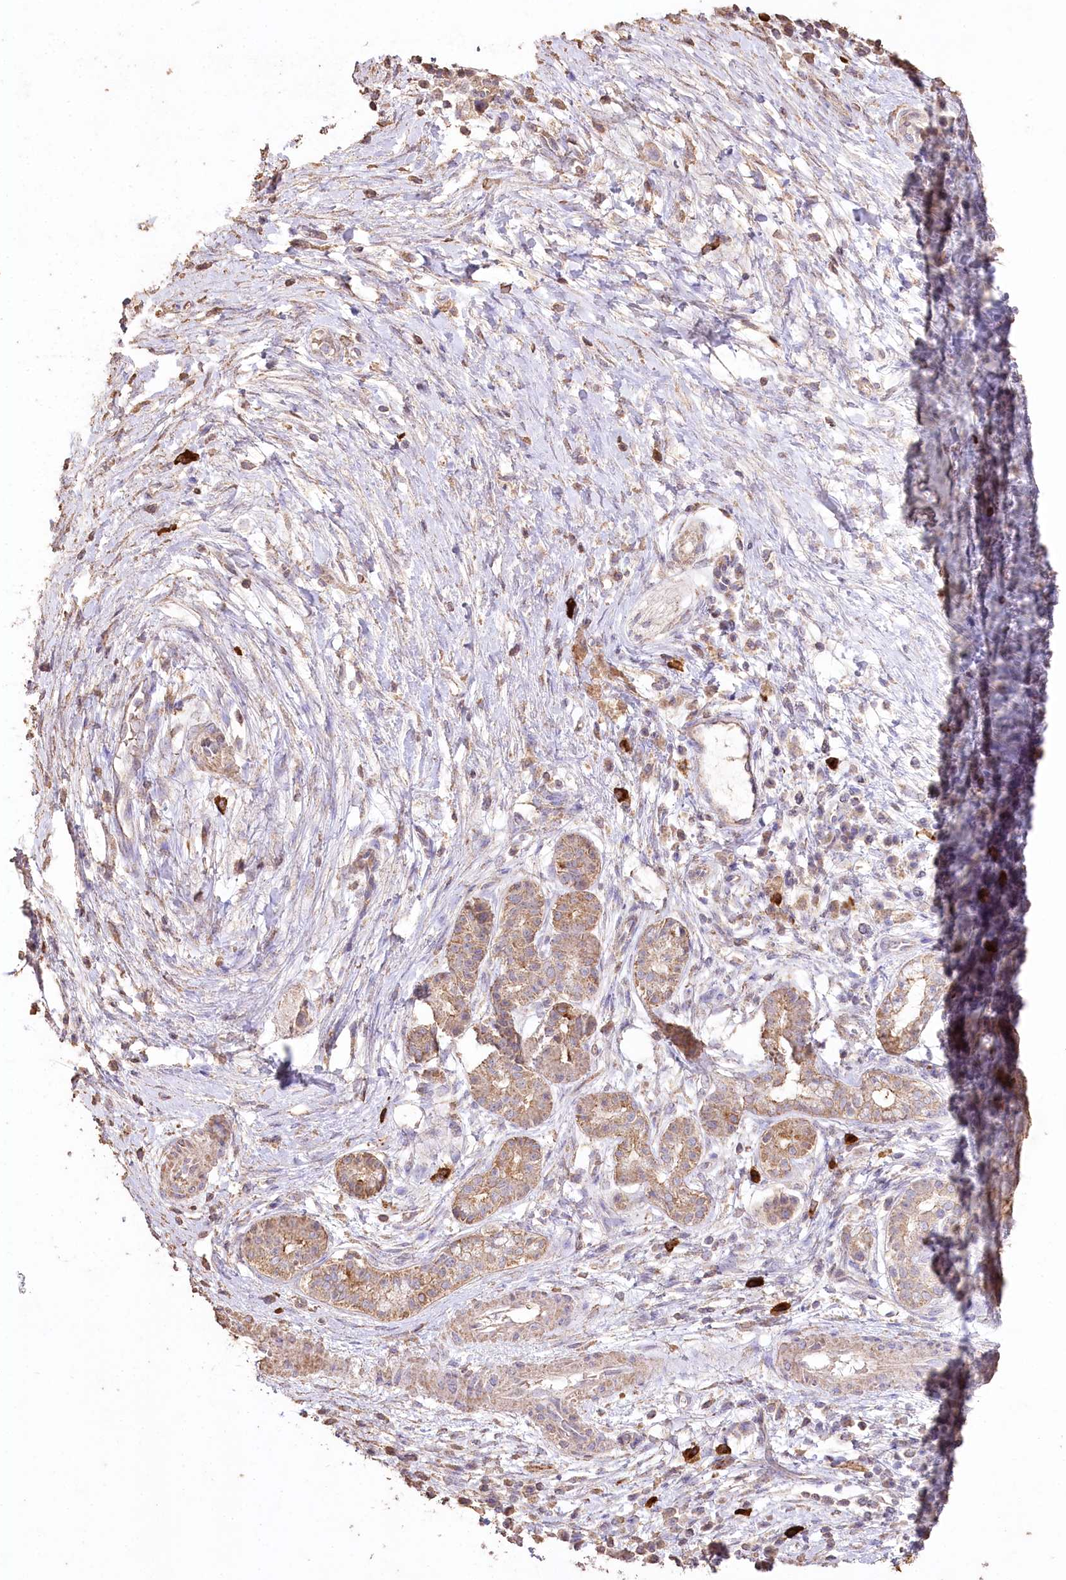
{"staining": {"intensity": "moderate", "quantity": ">75%", "location": "cytoplasmic/membranous"}, "tissue": "pancreatic cancer", "cell_type": "Tumor cells", "image_type": "cancer", "snomed": [{"axis": "morphology", "description": "Adenocarcinoma, NOS"}, {"axis": "topography", "description": "Pancreas"}], "caption": "Tumor cells display medium levels of moderate cytoplasmic/membranous staining in approximately >75% of cells in pancreatic cancer. The staining is performed using DAB brown chromogen to label protein expression. The nuclei are counter-stained blue using hematoxylin.", "gene": "IREB2", "patient": {"sex": "male", "age": 68}}